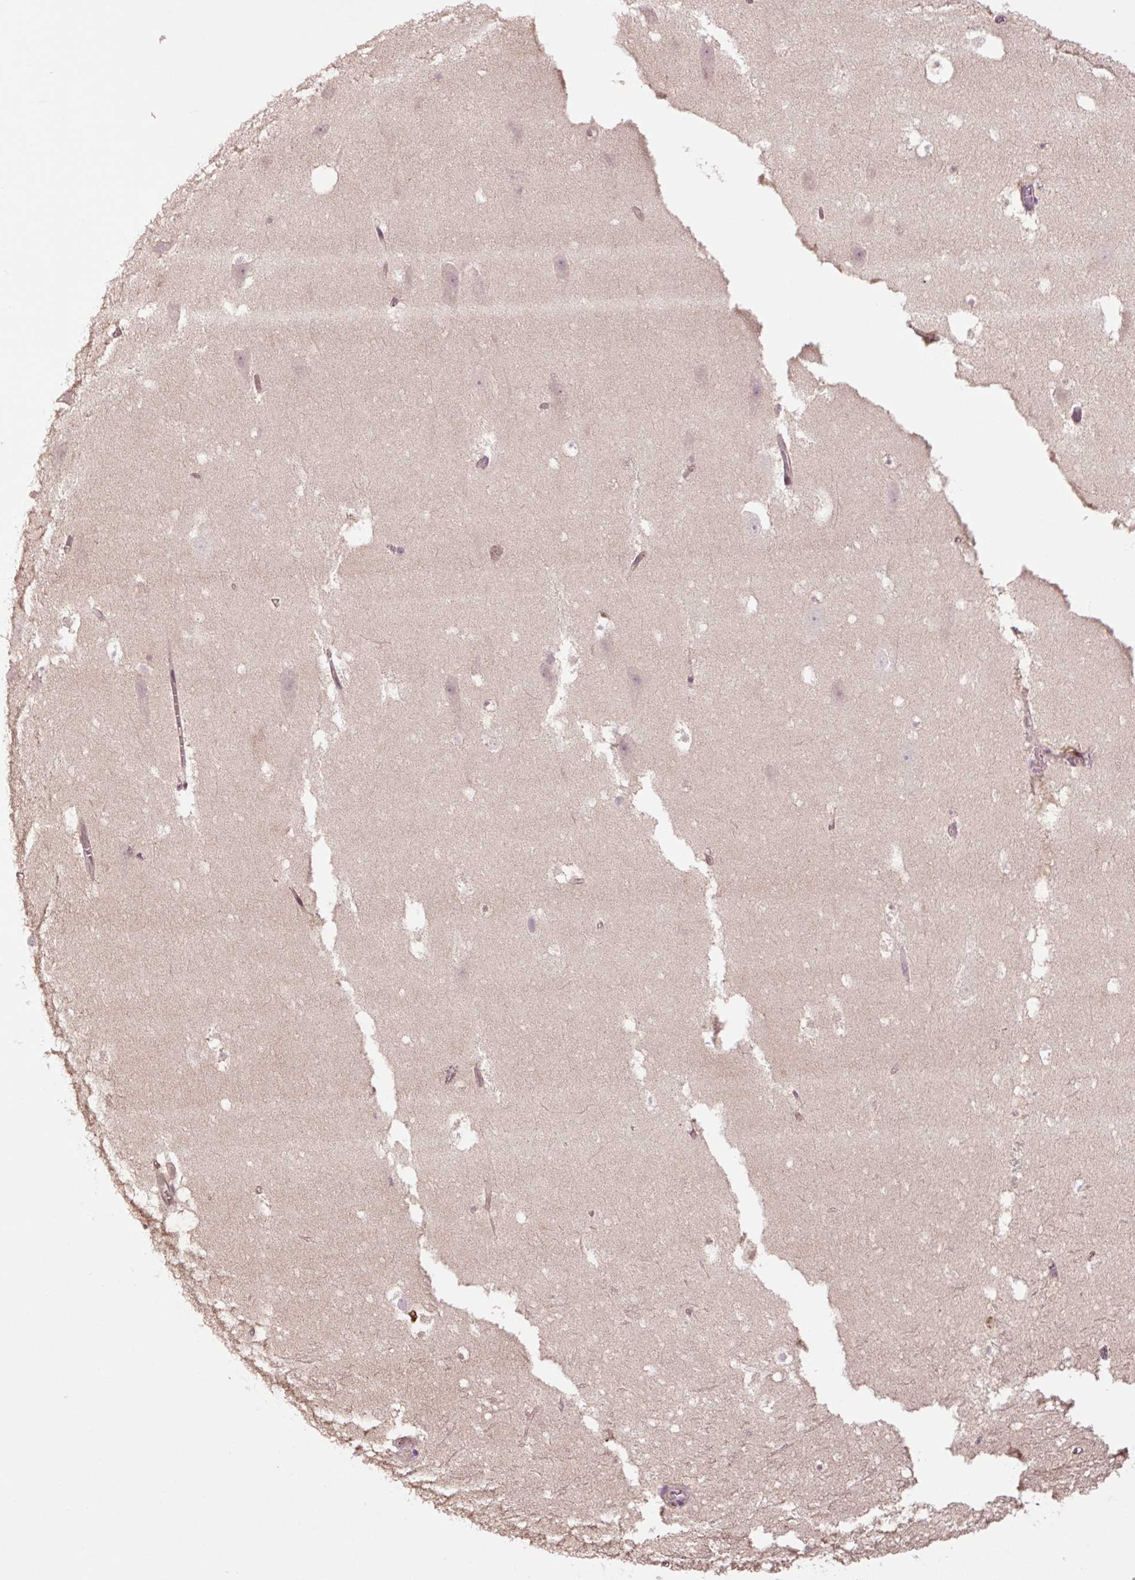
{"staining": {"intensity": "negative", "quantity": "none", "location": "none"}, "tissue": "hippocampus", "cell_type": "Glial cells", "image_type": "normal", "snomed": [{"axis": "morphology", "description": "Normal tissue, NOS"}, {"axis": "topography", "description": "Hippocampus"}], "caption": "This photomicrograph is of unremarkable hippocampus stained with immunohistochemistry to label a protein in brown with the nuclei are counter-stained blue. There is no staining in glial cells. (DAB immunohistochemistry with hematoxylin counter stain).", "gene": "TPT1", "patient": {"sex": "female", "age": 42}}